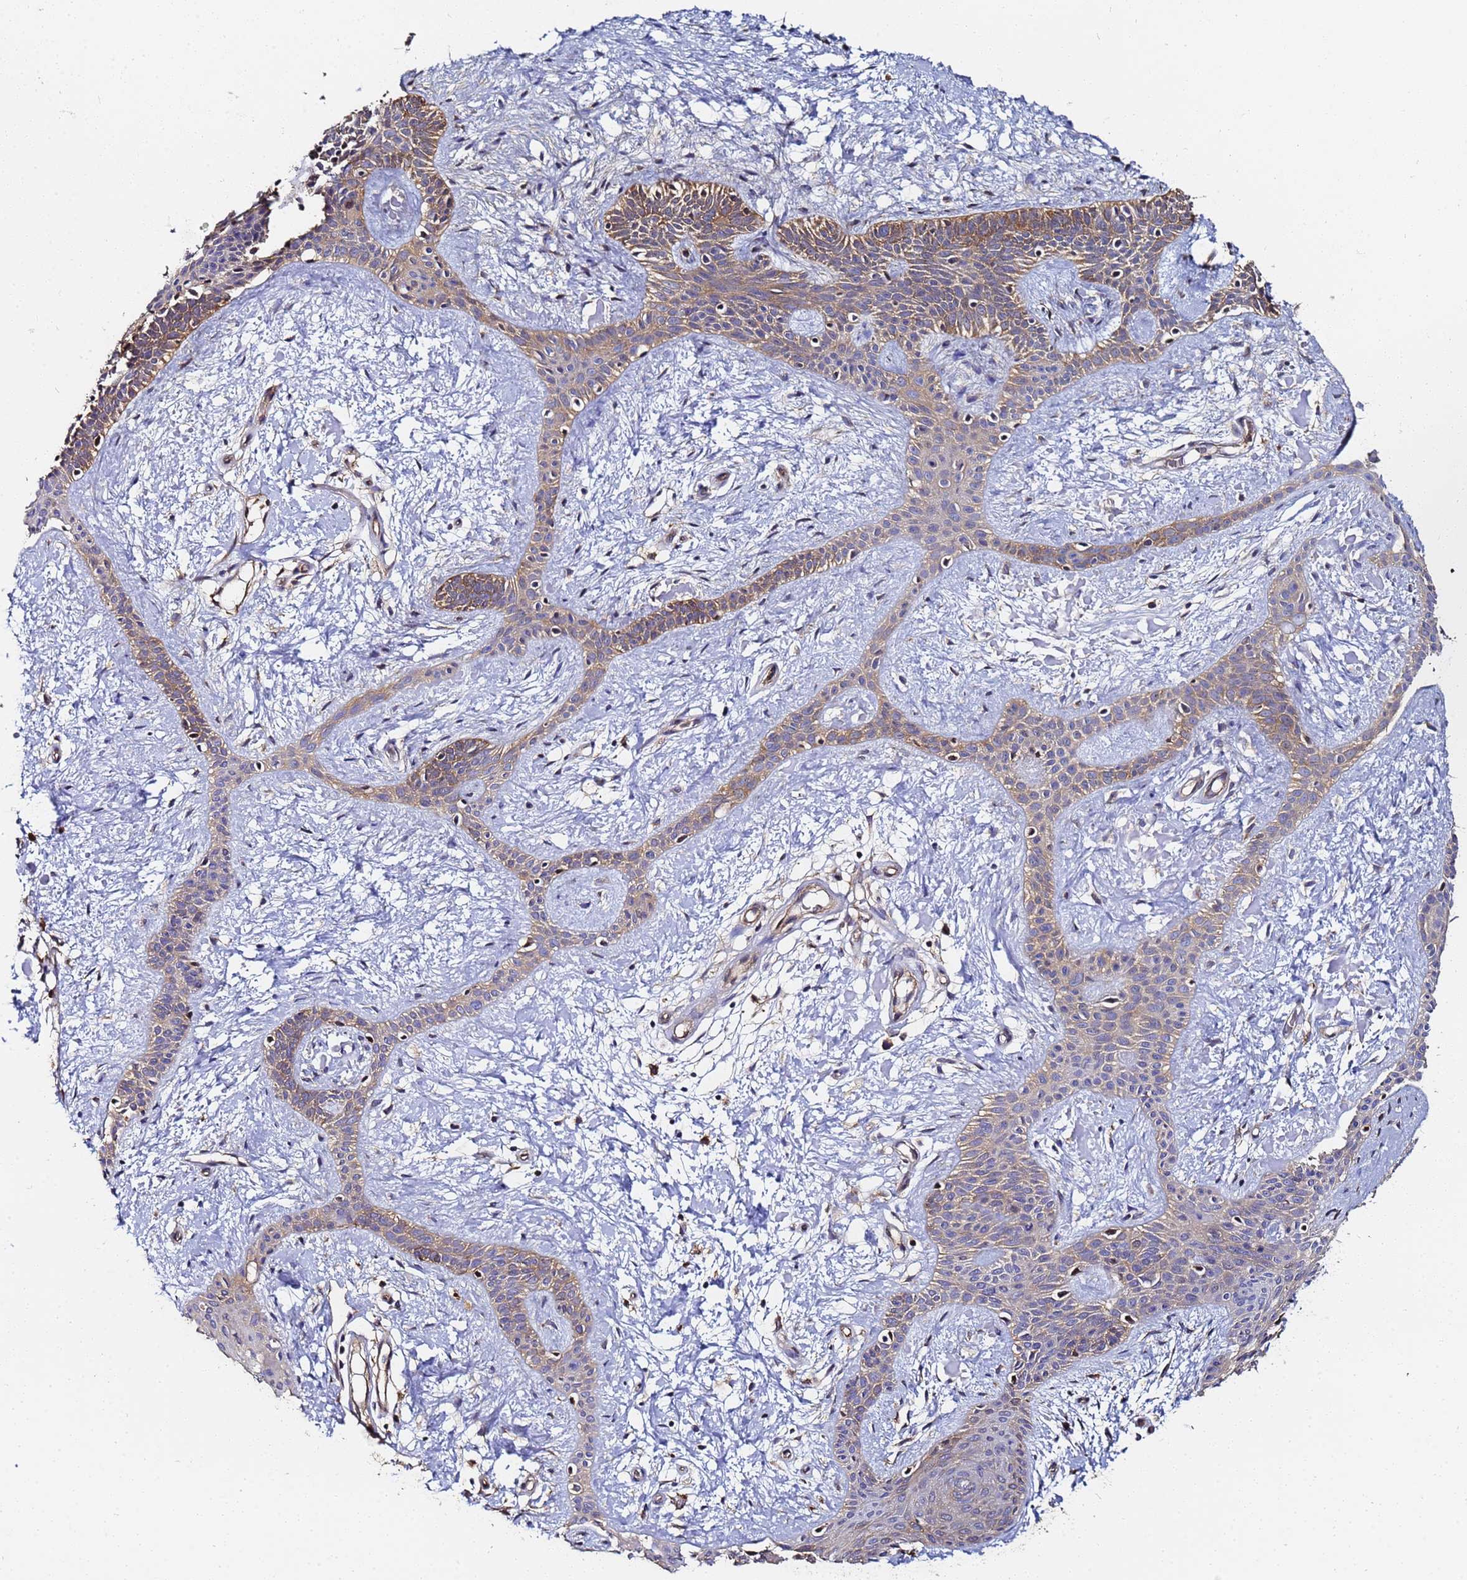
{"staining": {"intensity": "moderate", "quantity": "<25%", "location": "cytoplasmic/membranous"}, "tissue": "skin cancer", "cell_type": "Tumor cells", "image_type": "cancer", "snomed": [{"axis": "morphology", "description": "Basal cell carcinoma"}, {"axis": "topography", "description": "Skin"}], "caption": "Basal cell carcinoma (skin) stained with immunohistochemistry (IHC) displays moderate cytoplasmic/membranous expression in approximately <25% of tumor cells.", "gene": "NME1-NME2", "patient": {"sex": "male", "age": 78}}